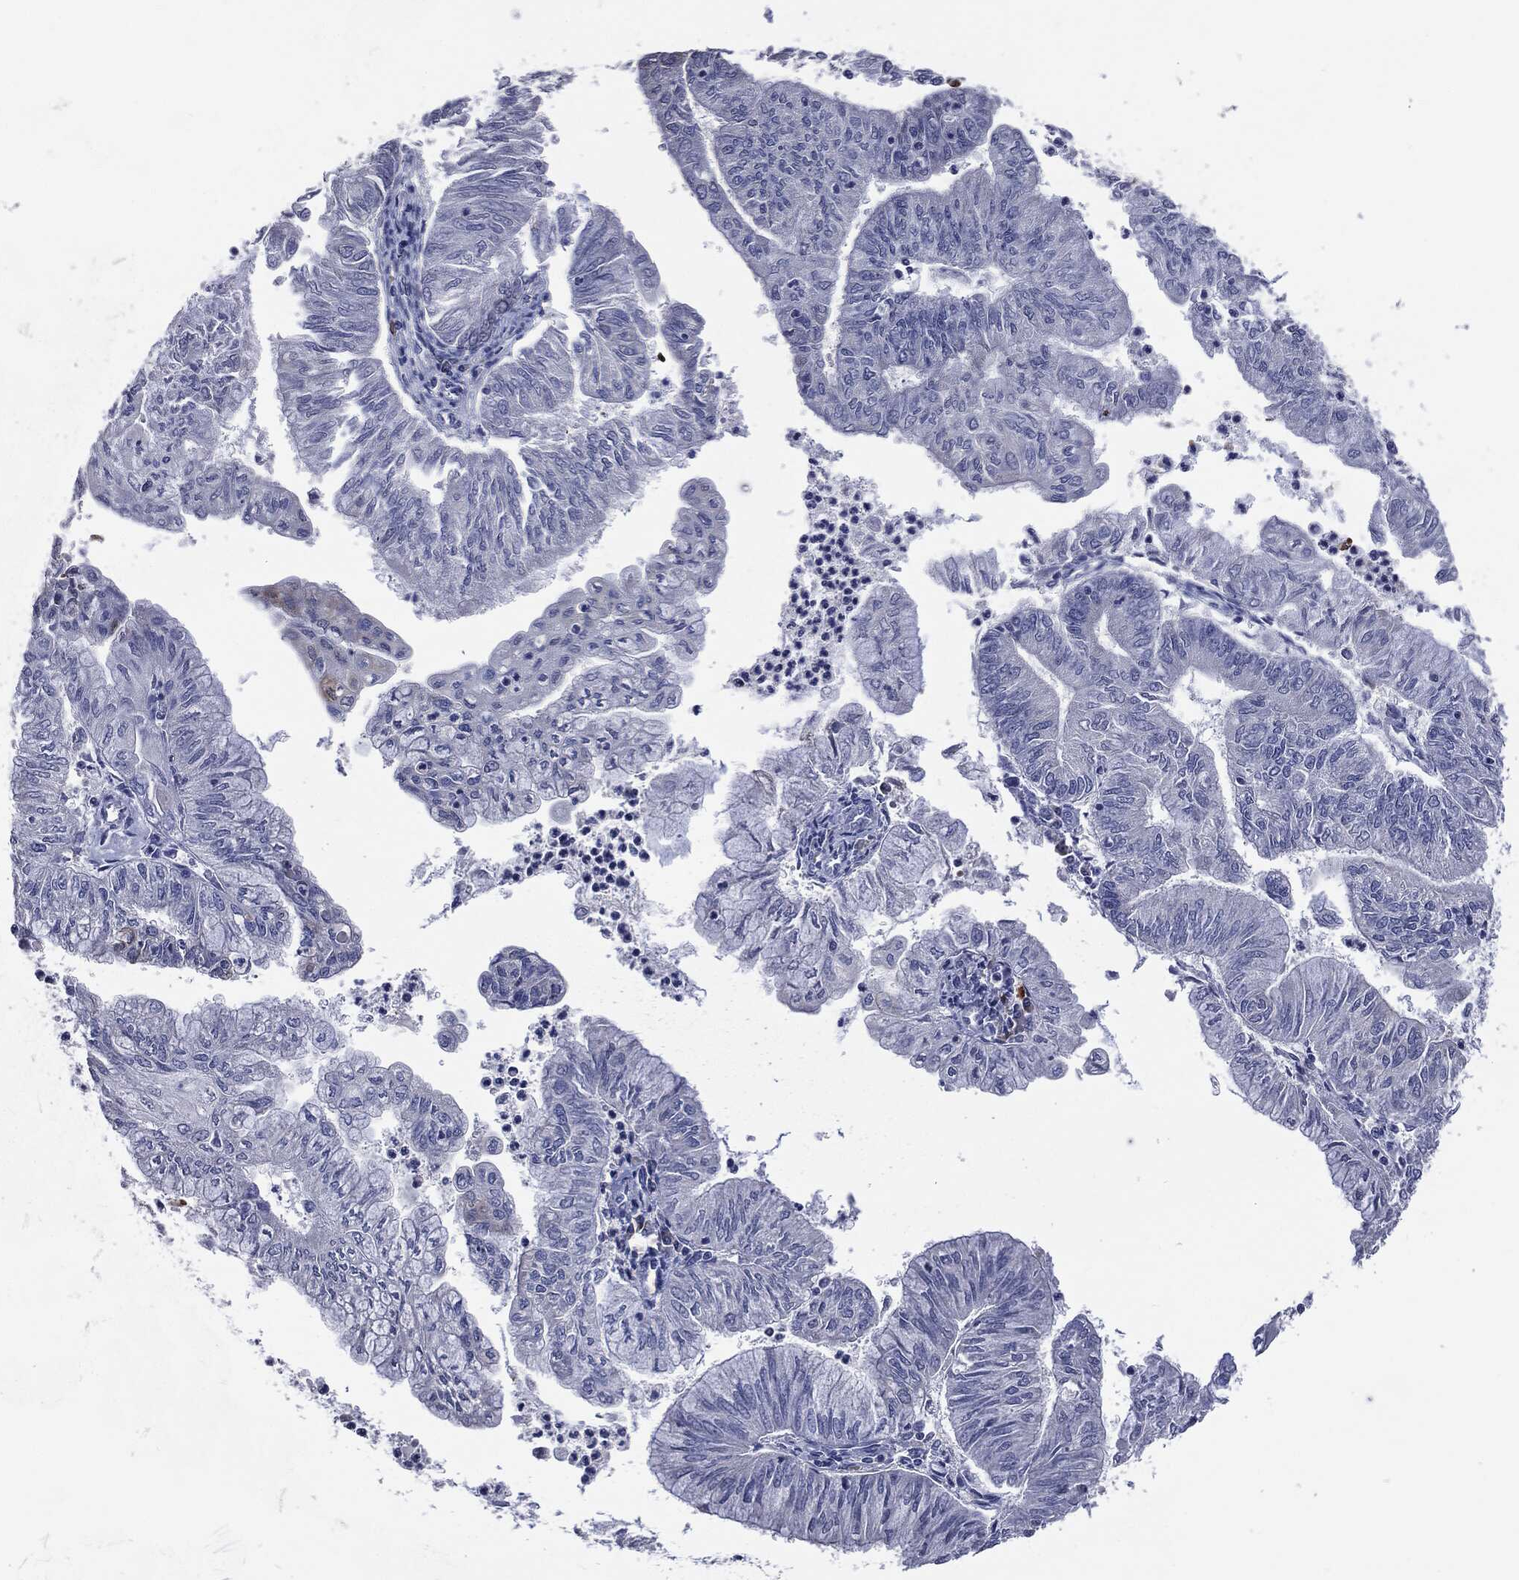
{"staining": {"intensity": "negative", "quantity": "none", "location": "none"}, "tissue": "endometrial cancer", "cell_type": "Tumor cells", "image_type": "cancer", "snomed": [{"axis": "morphology", "description": "Adenocarcinoma, NOS"}, {"axis": "topography", "description": "Endometrium"}], "caption": "An image of endometrial adenocarcinoma stained for a protein exhibits no brown staining in tumor cells. (DAB IHC, high magnification).", "gene": "PTGS2", "patient": {"sex": "female", "age": 59}}